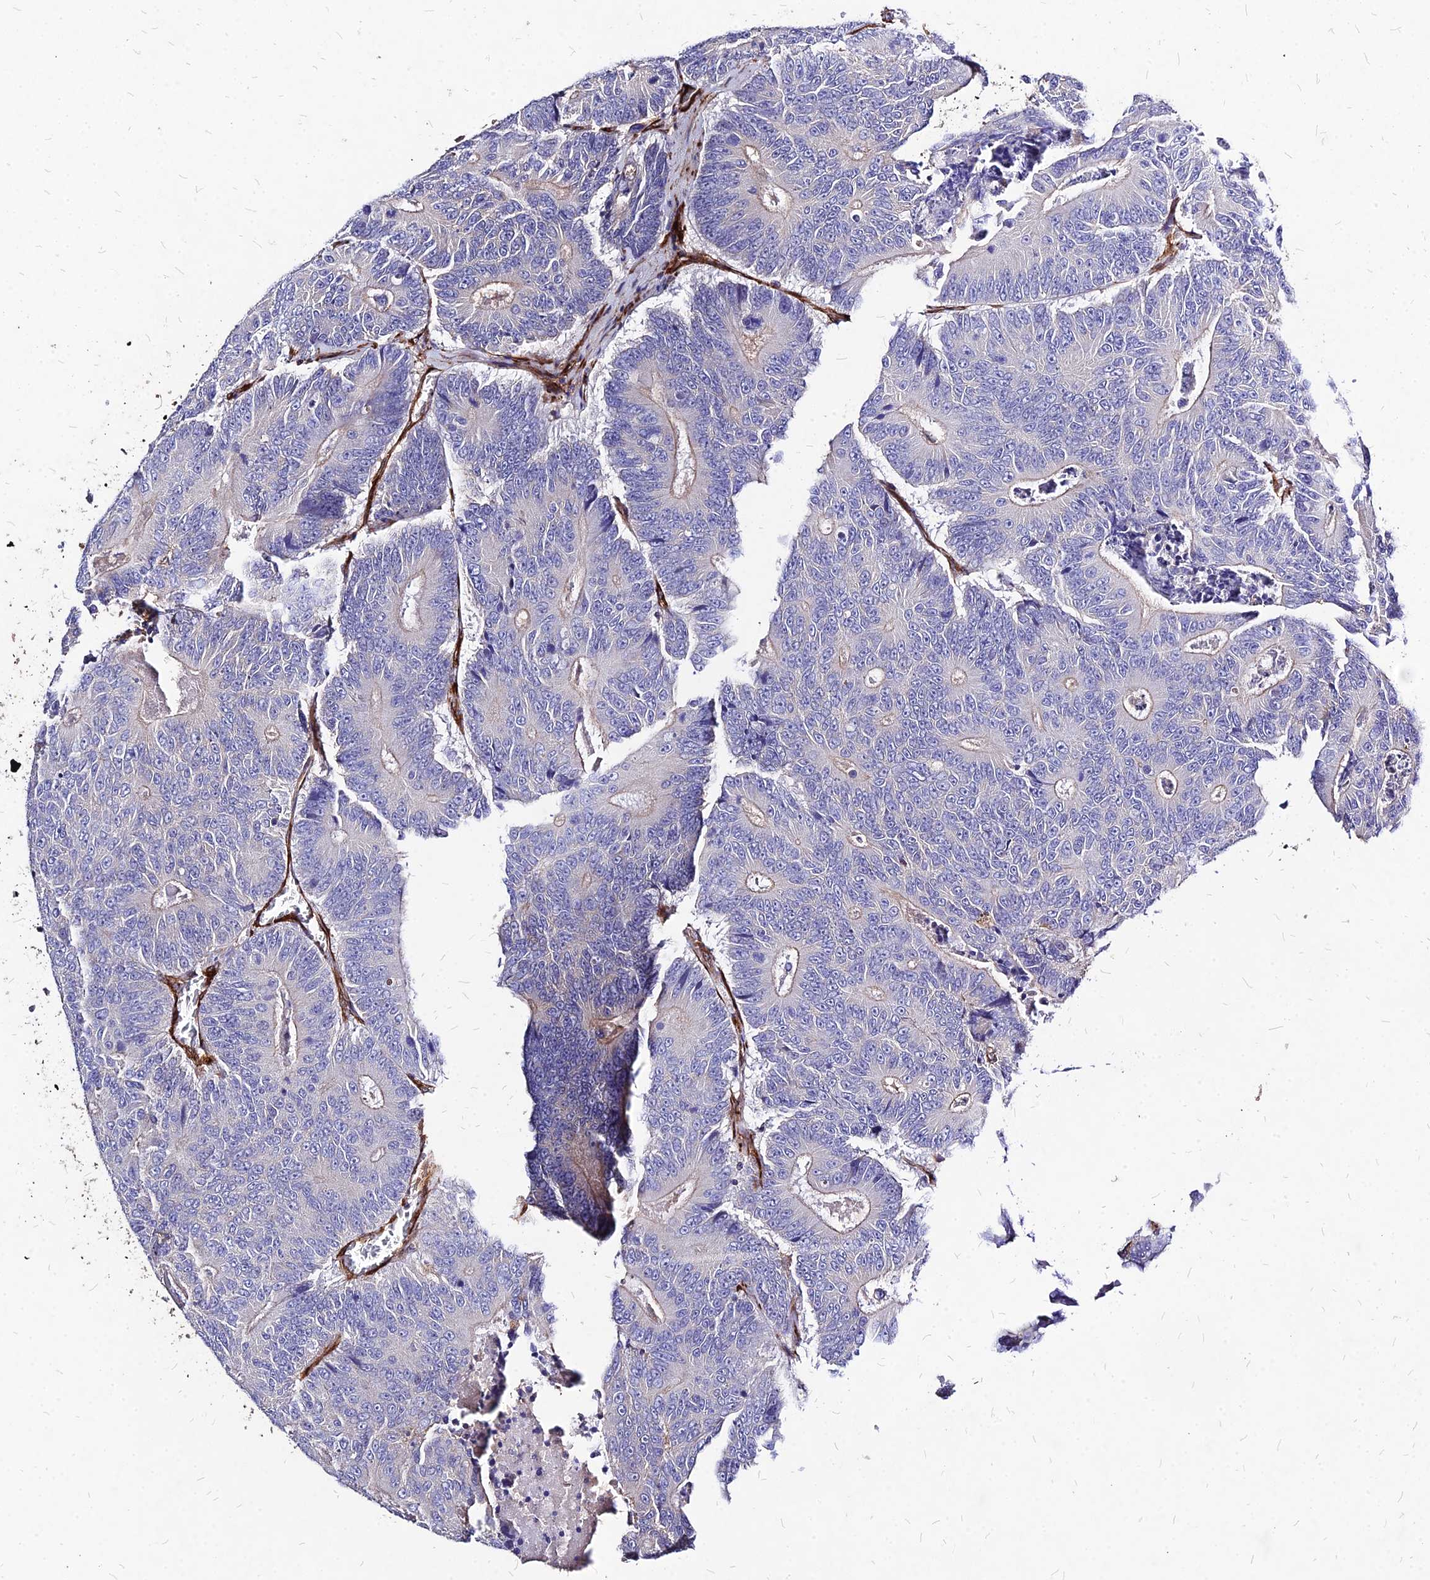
{"staining": {"intensity": "negative", "quantity": "none", "location": "none"}, "tissue": "colorectal cancer", "cell_type": "Tumor cells", "image_type": "cancer", "snomed": [{"axis": "morphology", "description": "Adenocarcinoma, NOS"}, {"axis": "topography", "description": "Colon"}], "caption": "This micrograph is of colorectal cancer stained with immunohistochemistry to label a protein in brown with the nuclei are counter-stained blue. There is no positivity in tumor cells.", "gene": "EFCC1", "patient": {"sex": "male", "age": 83}}